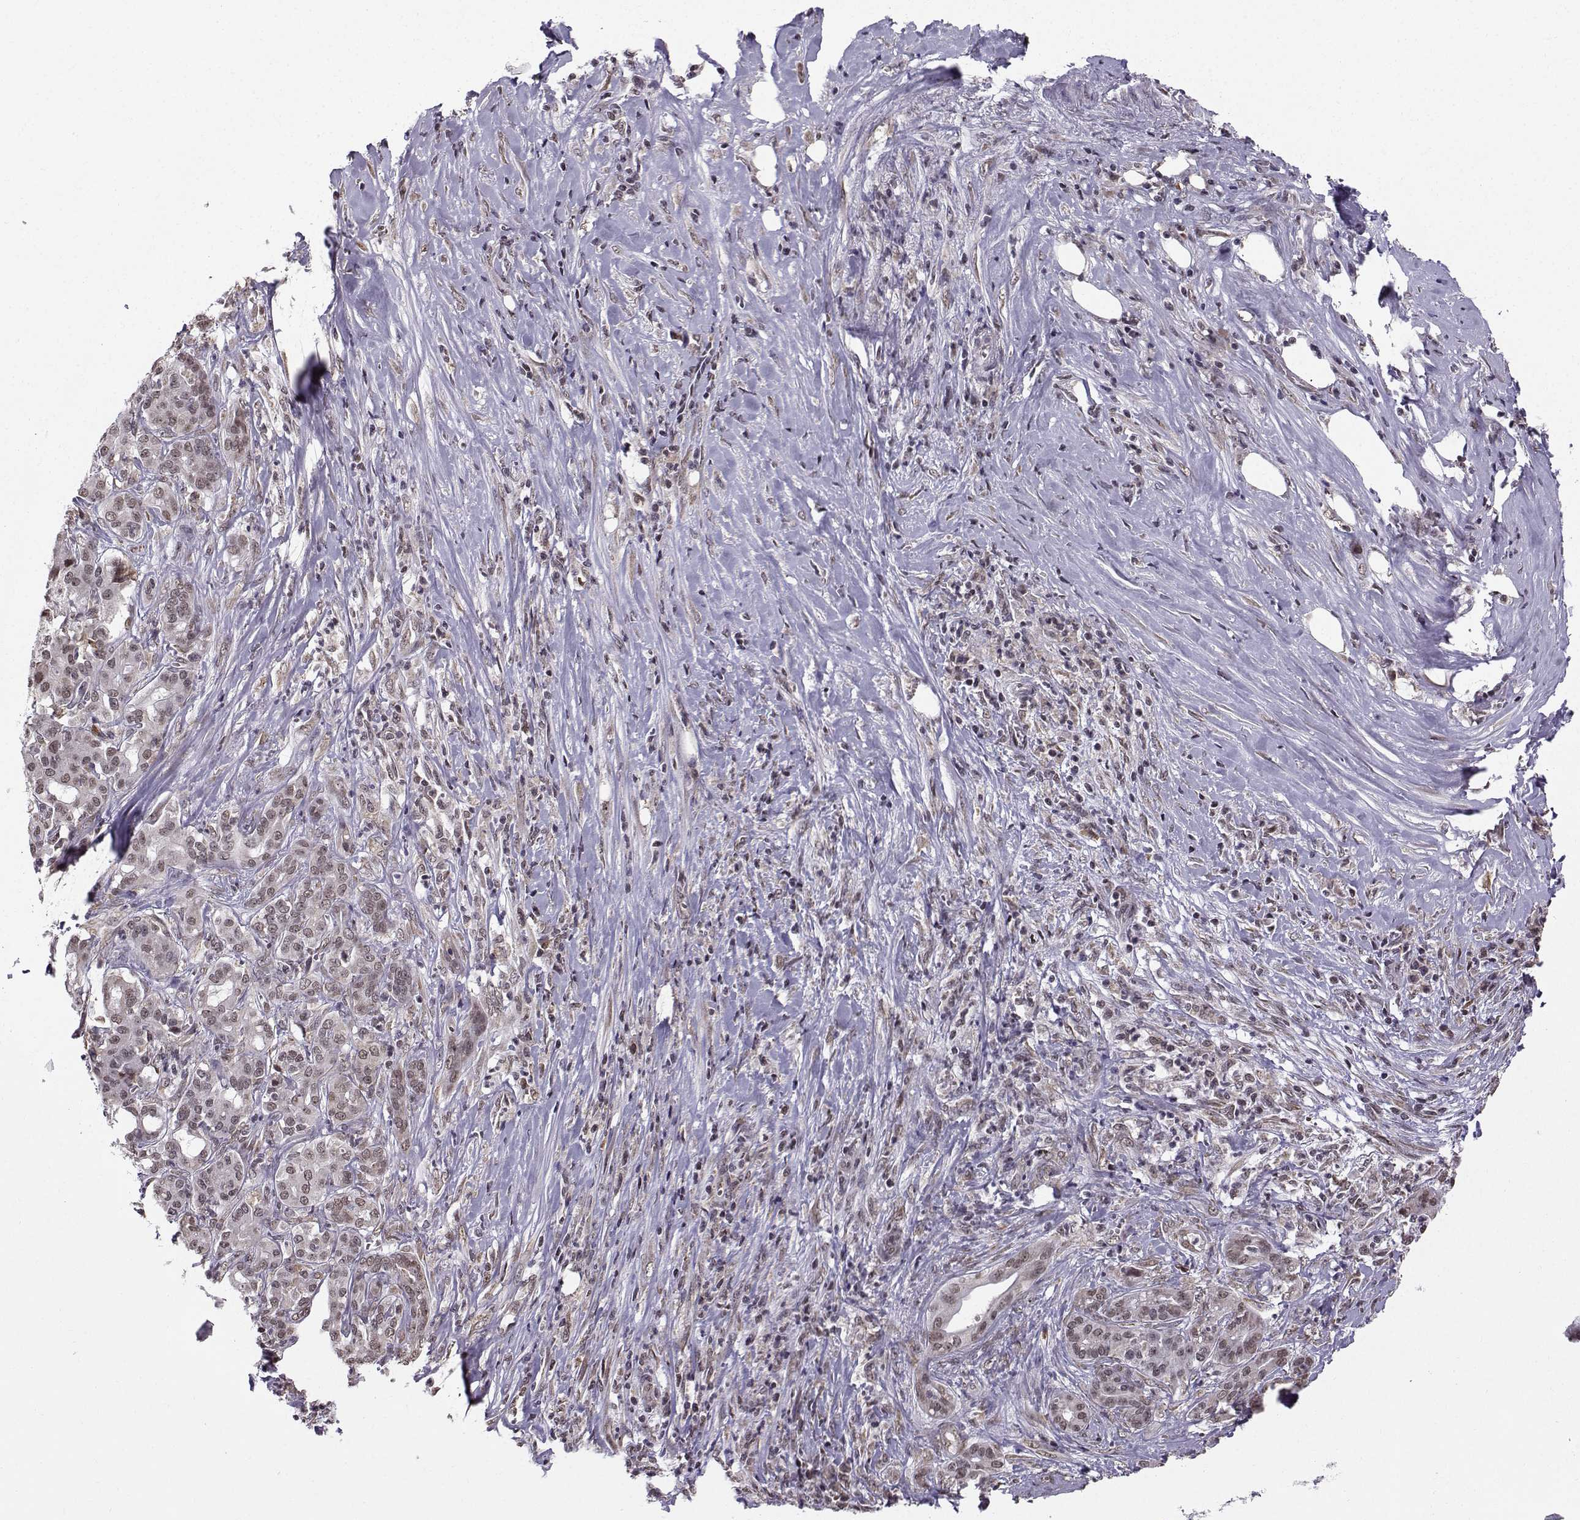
{"staining": {"intensity": "negative", "quantity": "none", "location": "none"}, "tissue": "pancreatic cancer", "cell_type": "Tumor cells", "image_type": "cancer", "snomed": [{"axis": "morphology", "description": "Adenocarcinoma, NOS"}, {"axis": "topography", "description": "Pancreas"}], "caption": "This is an immunohistochemistry photomicrograph of human pancreatic adenocarcinoma. There is no expression in tumor cells.", "gene": "EZH1", "patient": {"sex": "male", "age": 57}}